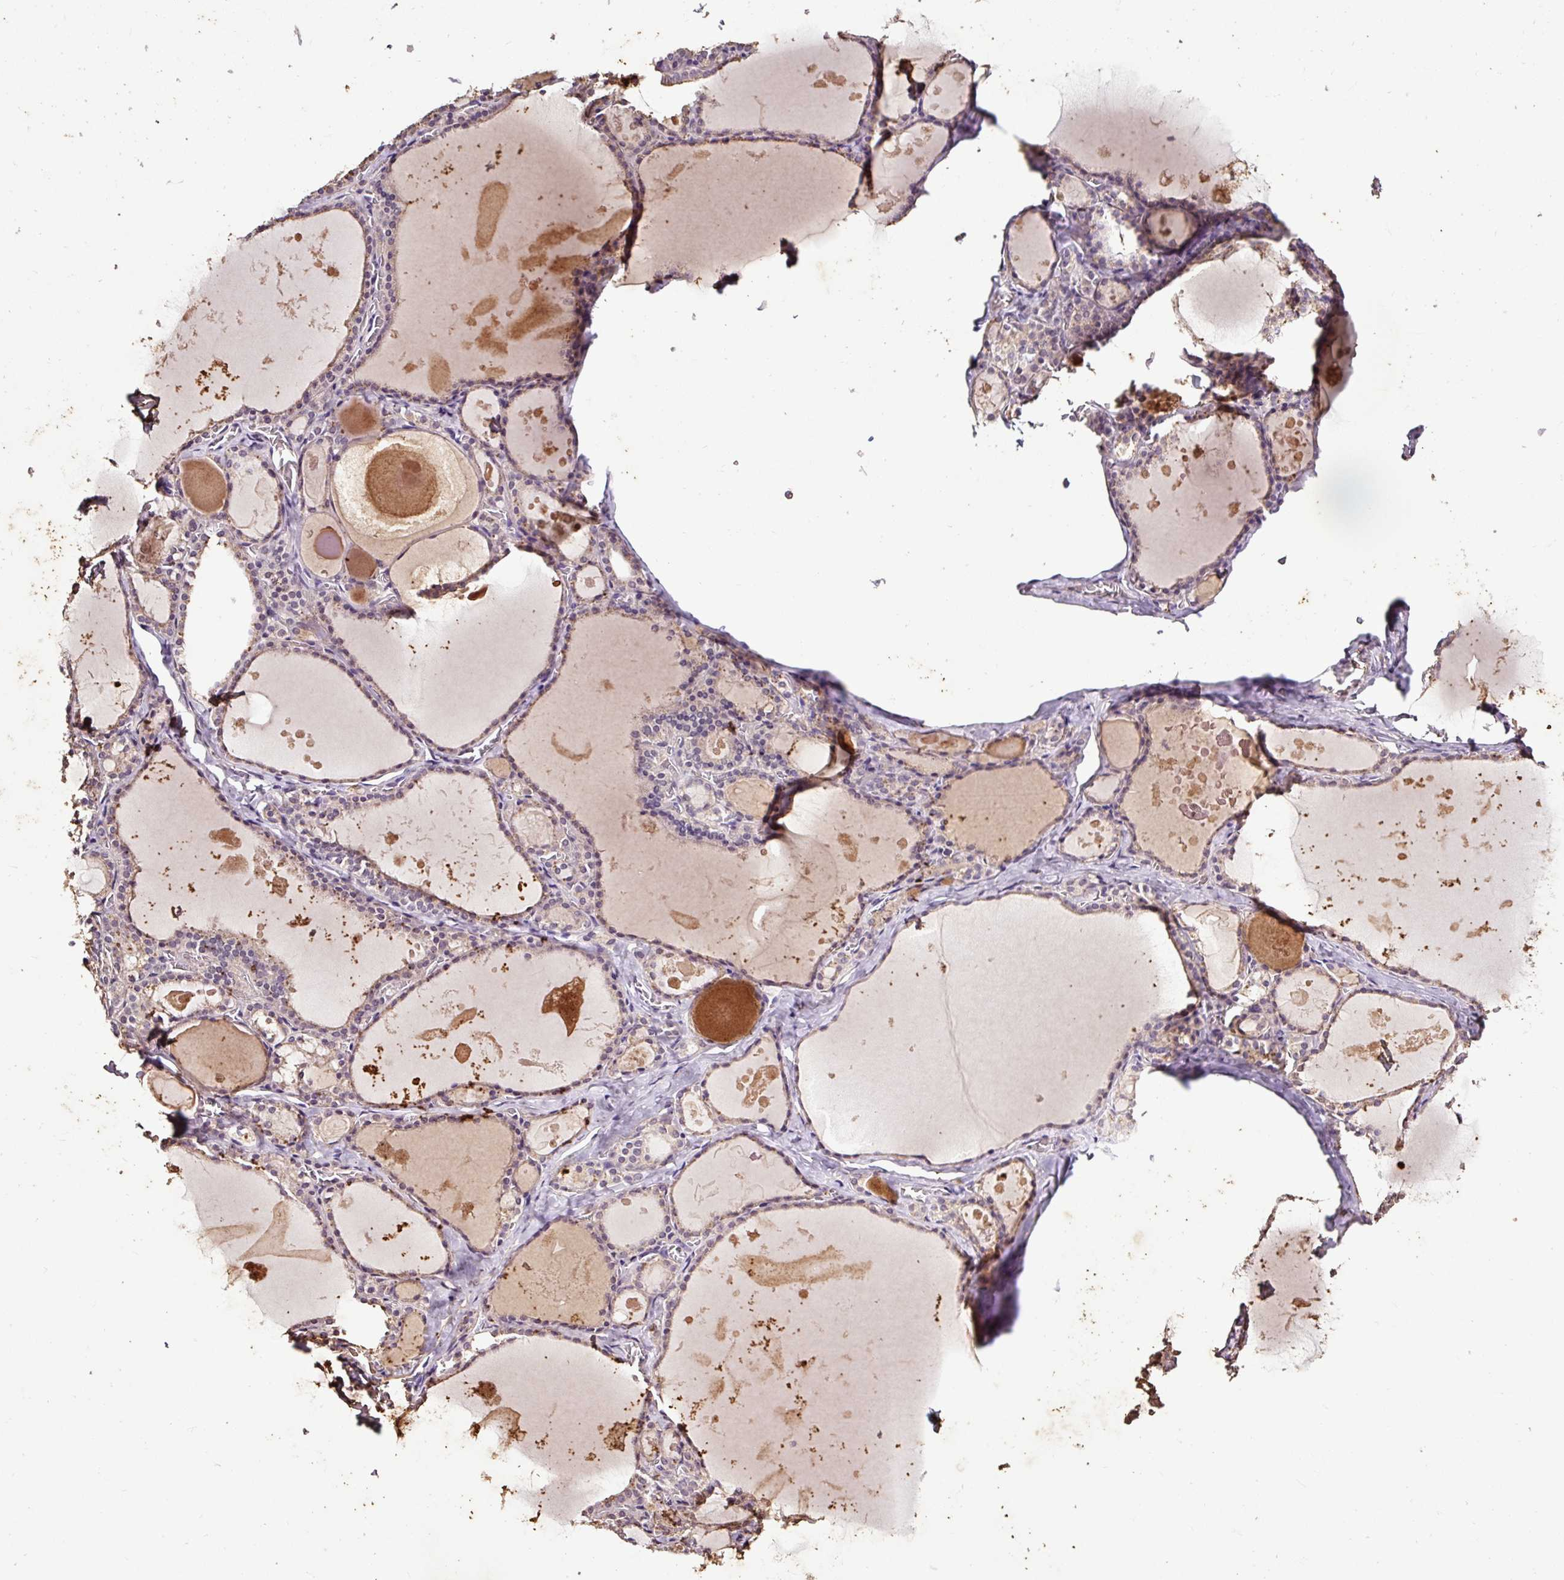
{"staining": {"intensity": "weak", "quantity": ">75%", "location": "cytoplasmic/membranous"}, "tissue": "thyroid gland", "cell_type": "Glandular cells", "image_type": "normal", "snomed": [{"axis": "morphology", "description": "Normal tissue, NOS"}, {"axis": "topography", "description": "Thyroid gland"}], "caption": "IHC (DAB) staining of unremarkable thyroid gland shows weak cytoplasmic/membranous protein staining in about >75% of glandular cells.", "gene": "LRTM2", "patient": {"sex": "male", "age": 56}}